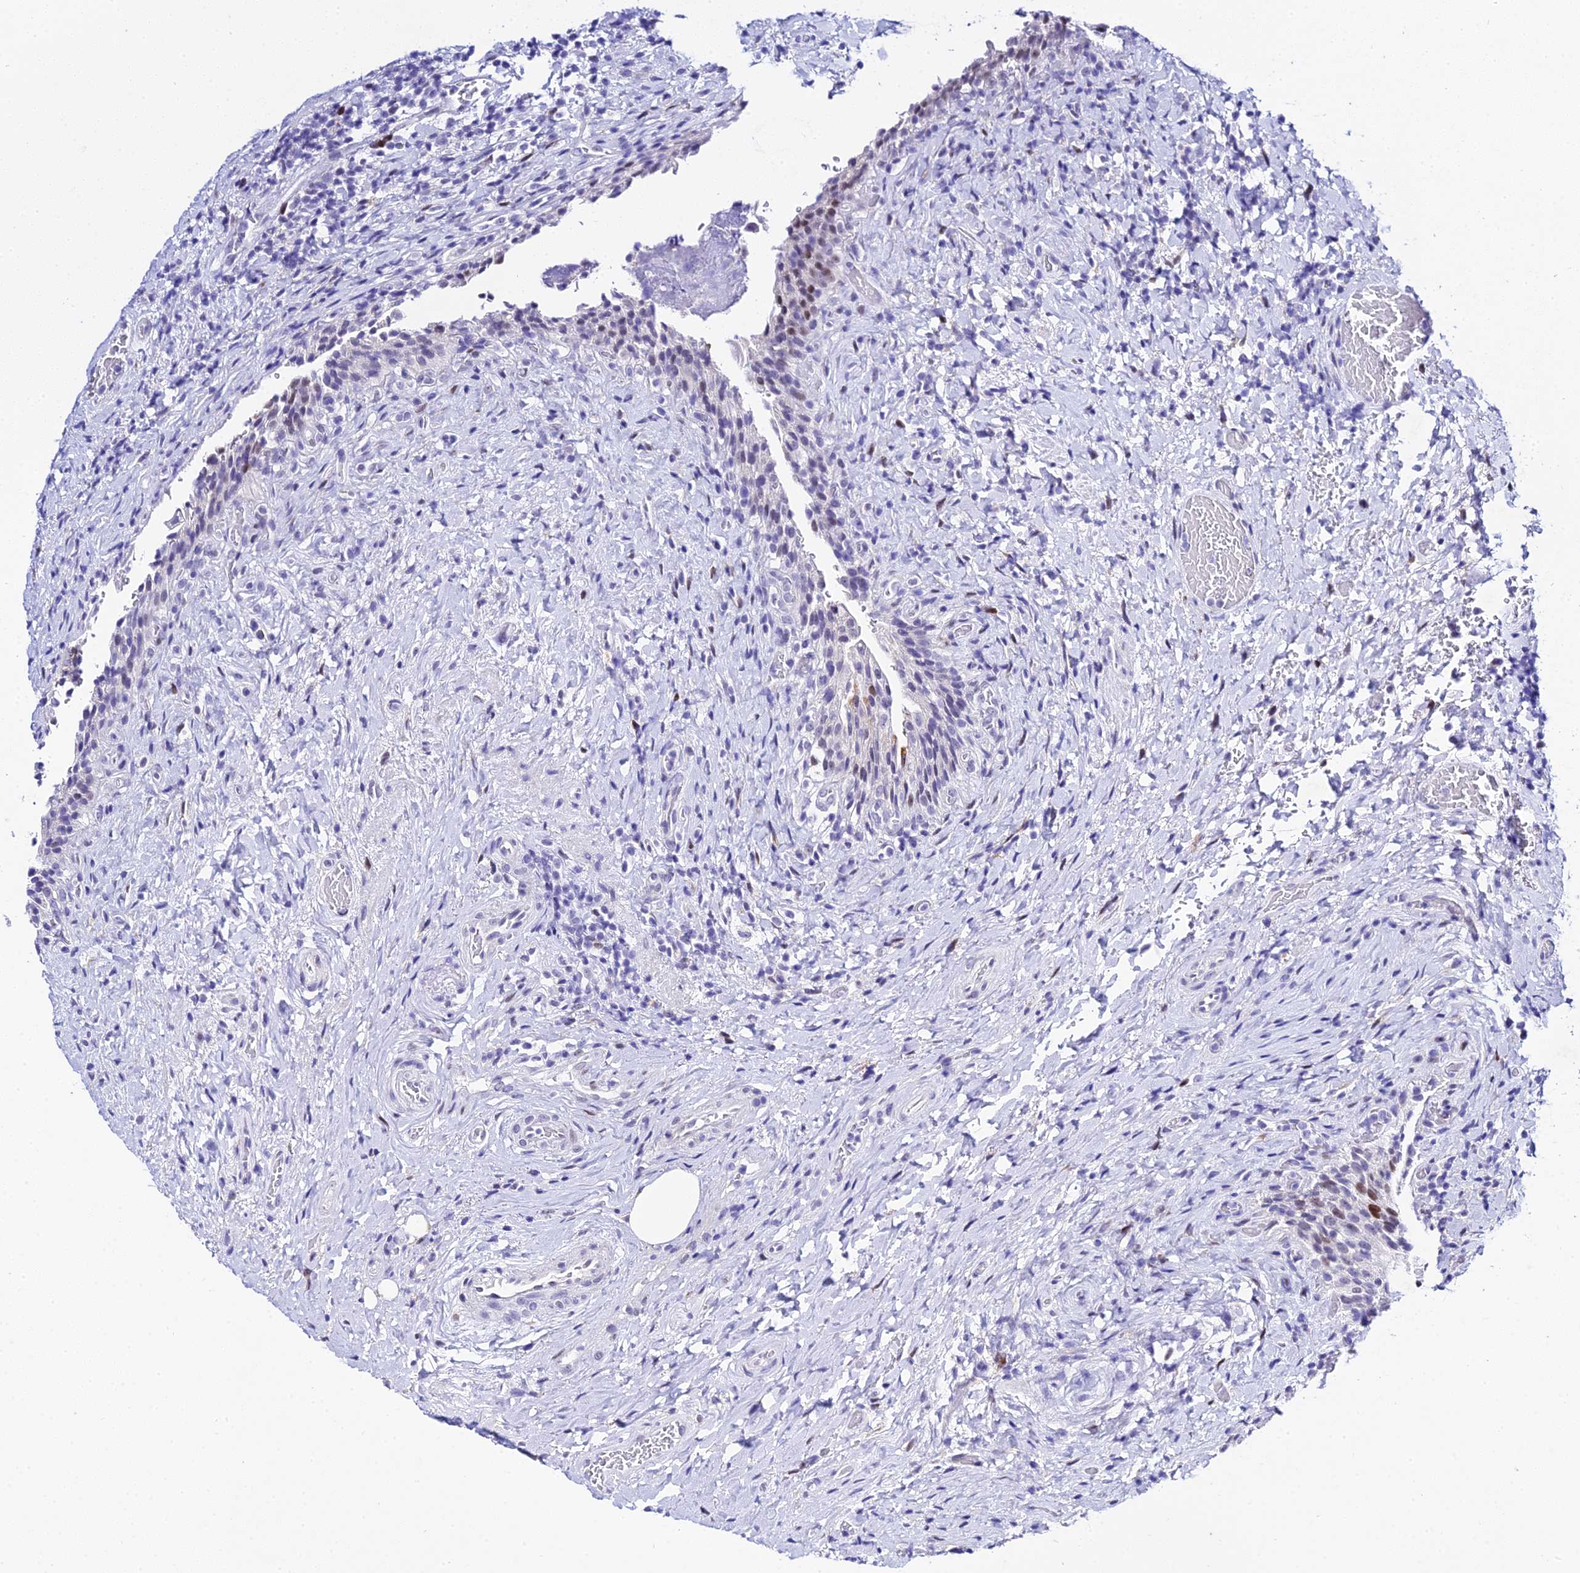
{"staining": {"intensity": "moderate", "quantity": ">75%", "location": "nuclear"}, "tissue": "urinary bladder", "cell_type": "Urothelial cells", "image_type": "normal", "snomed": [{"axis": "morphology", "description": "Normal tissue, NOS"}, {"axis": "morphology", "description": "Inflammation, NOS"}, {"axis": "topography", "description": "Urinary bladder"}], "caption": "Immunohistochemical staining of benign urinary bladder reveals >75% levels of moderate nuclear protein expression in approximately >75% of urothelial cells.", "gene": "POFUT2", "patient": {"sex": "male", "age": 64}}